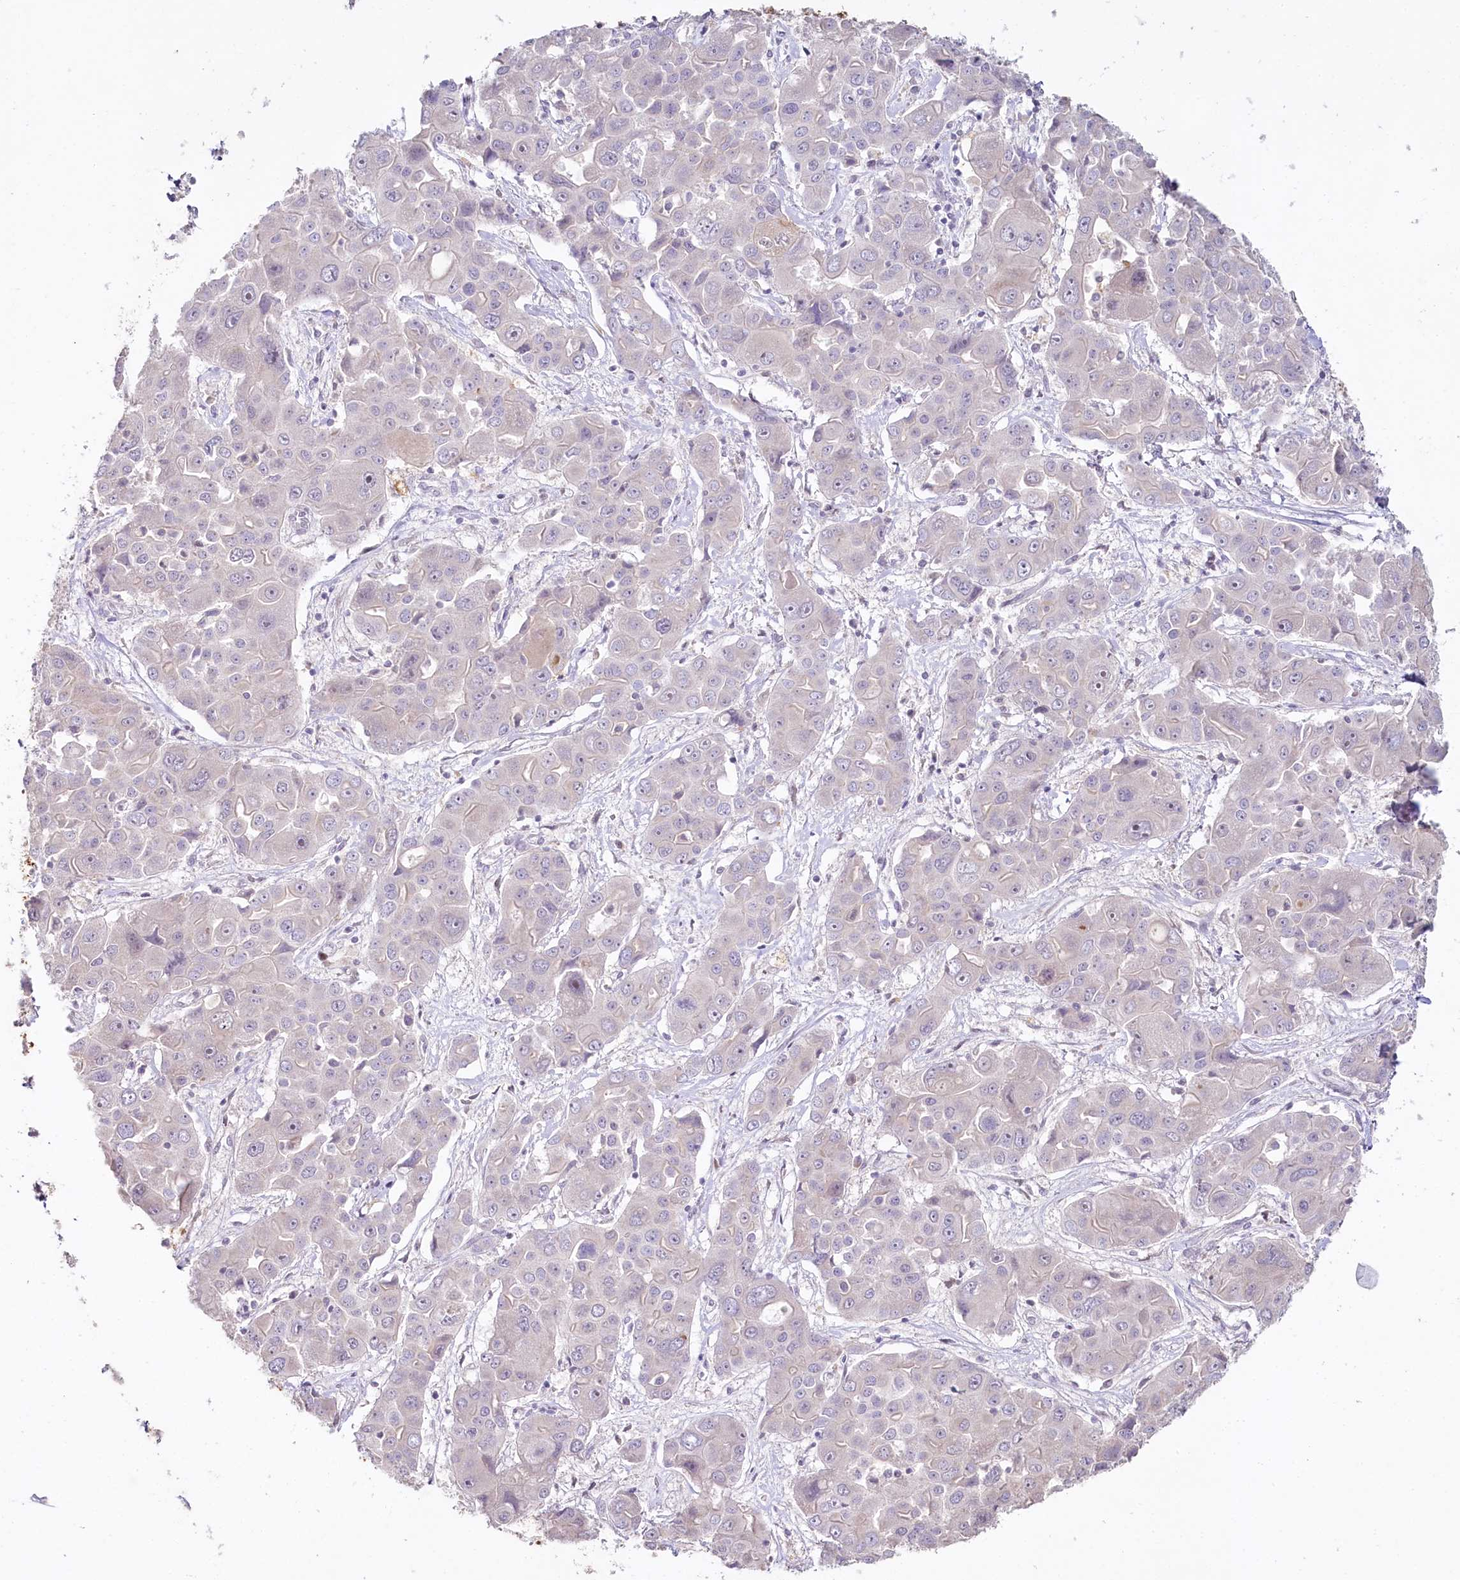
{"staining": {"intensity": "negative", "quantity": "none", "location": "none"}, "tissue": "liver cancer", "cell_type": "Tumor cells", "image_type": "cancer", "snomed": [{"axis": "morphology", "description": "Cholangiocarcinoma"}, {"axis": "topography", "description": "Liver"}], "caption": "Immunohistochemistry (IHC) histopathology image of human liver cancer (cholangiocarcinoma) stained for a protein (brown), which demonstrates no staining in tumor cells.", "gene": "HPD", "patient": {"sex": "male", "age": 67}}